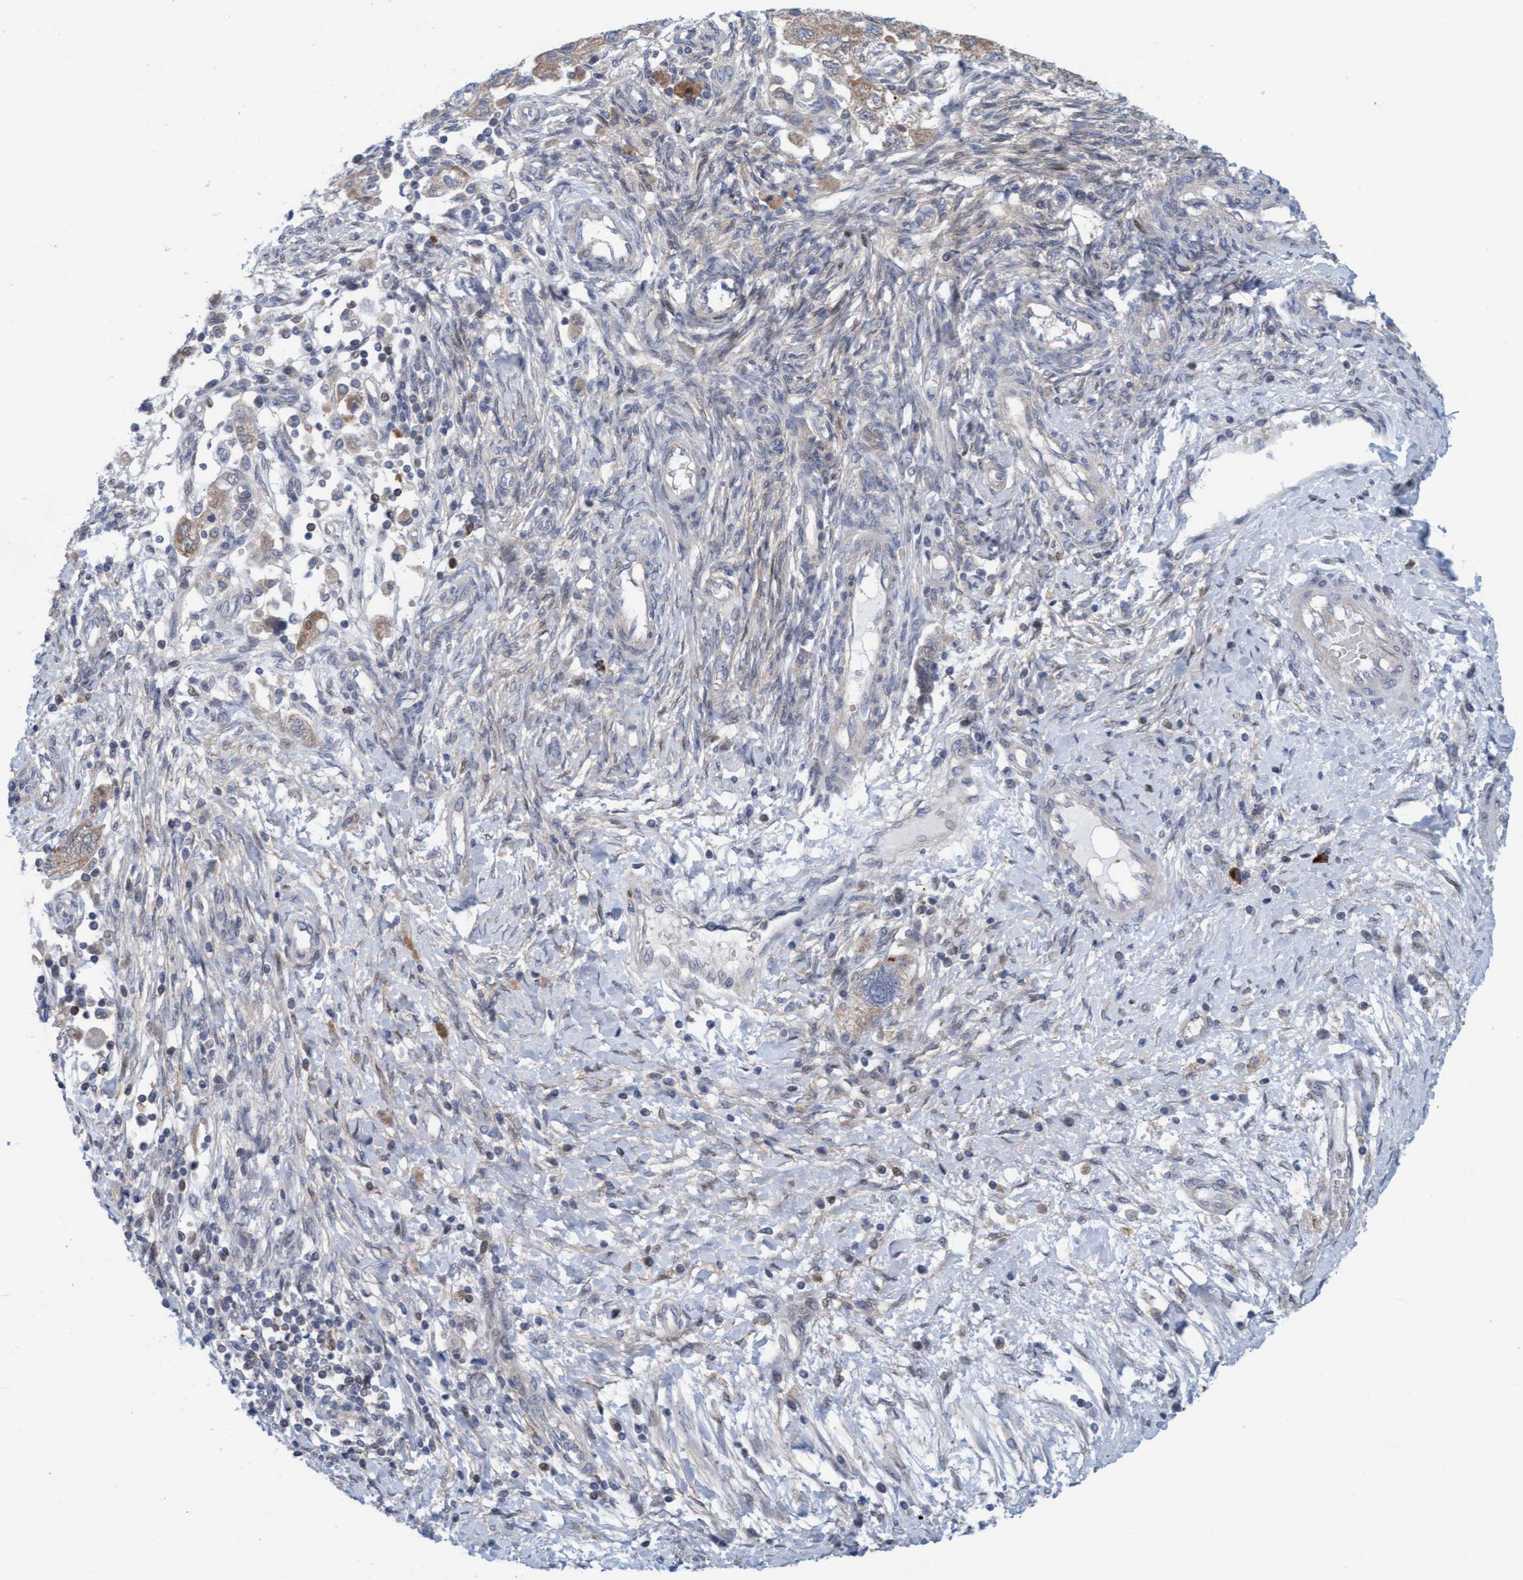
{"staining": {"intensity": "moderate", "quantity": "<25%", "location": "cytoplasmic/membranous"}, "tissue": "ovarian cancer", "cell_type": "Tumor cells", "image_type": "cancer", "snomed": [{"axis": "morphology", "description": "Carcinoma, NOS"}, {"axis": "morphology", "description": "Cystadenocarcinoma, serous, NOS"}, {"axis": "topography", "description": "Ovary"}], "caption": "DAB immunohistochemical staining of carcinoma (ovarian) shows moderate cytoplasmic/membranous protein positivity in about <25% of tumor cells.", "gene": "KLHL25", "patient": {"sex": "female", "age": 69}}